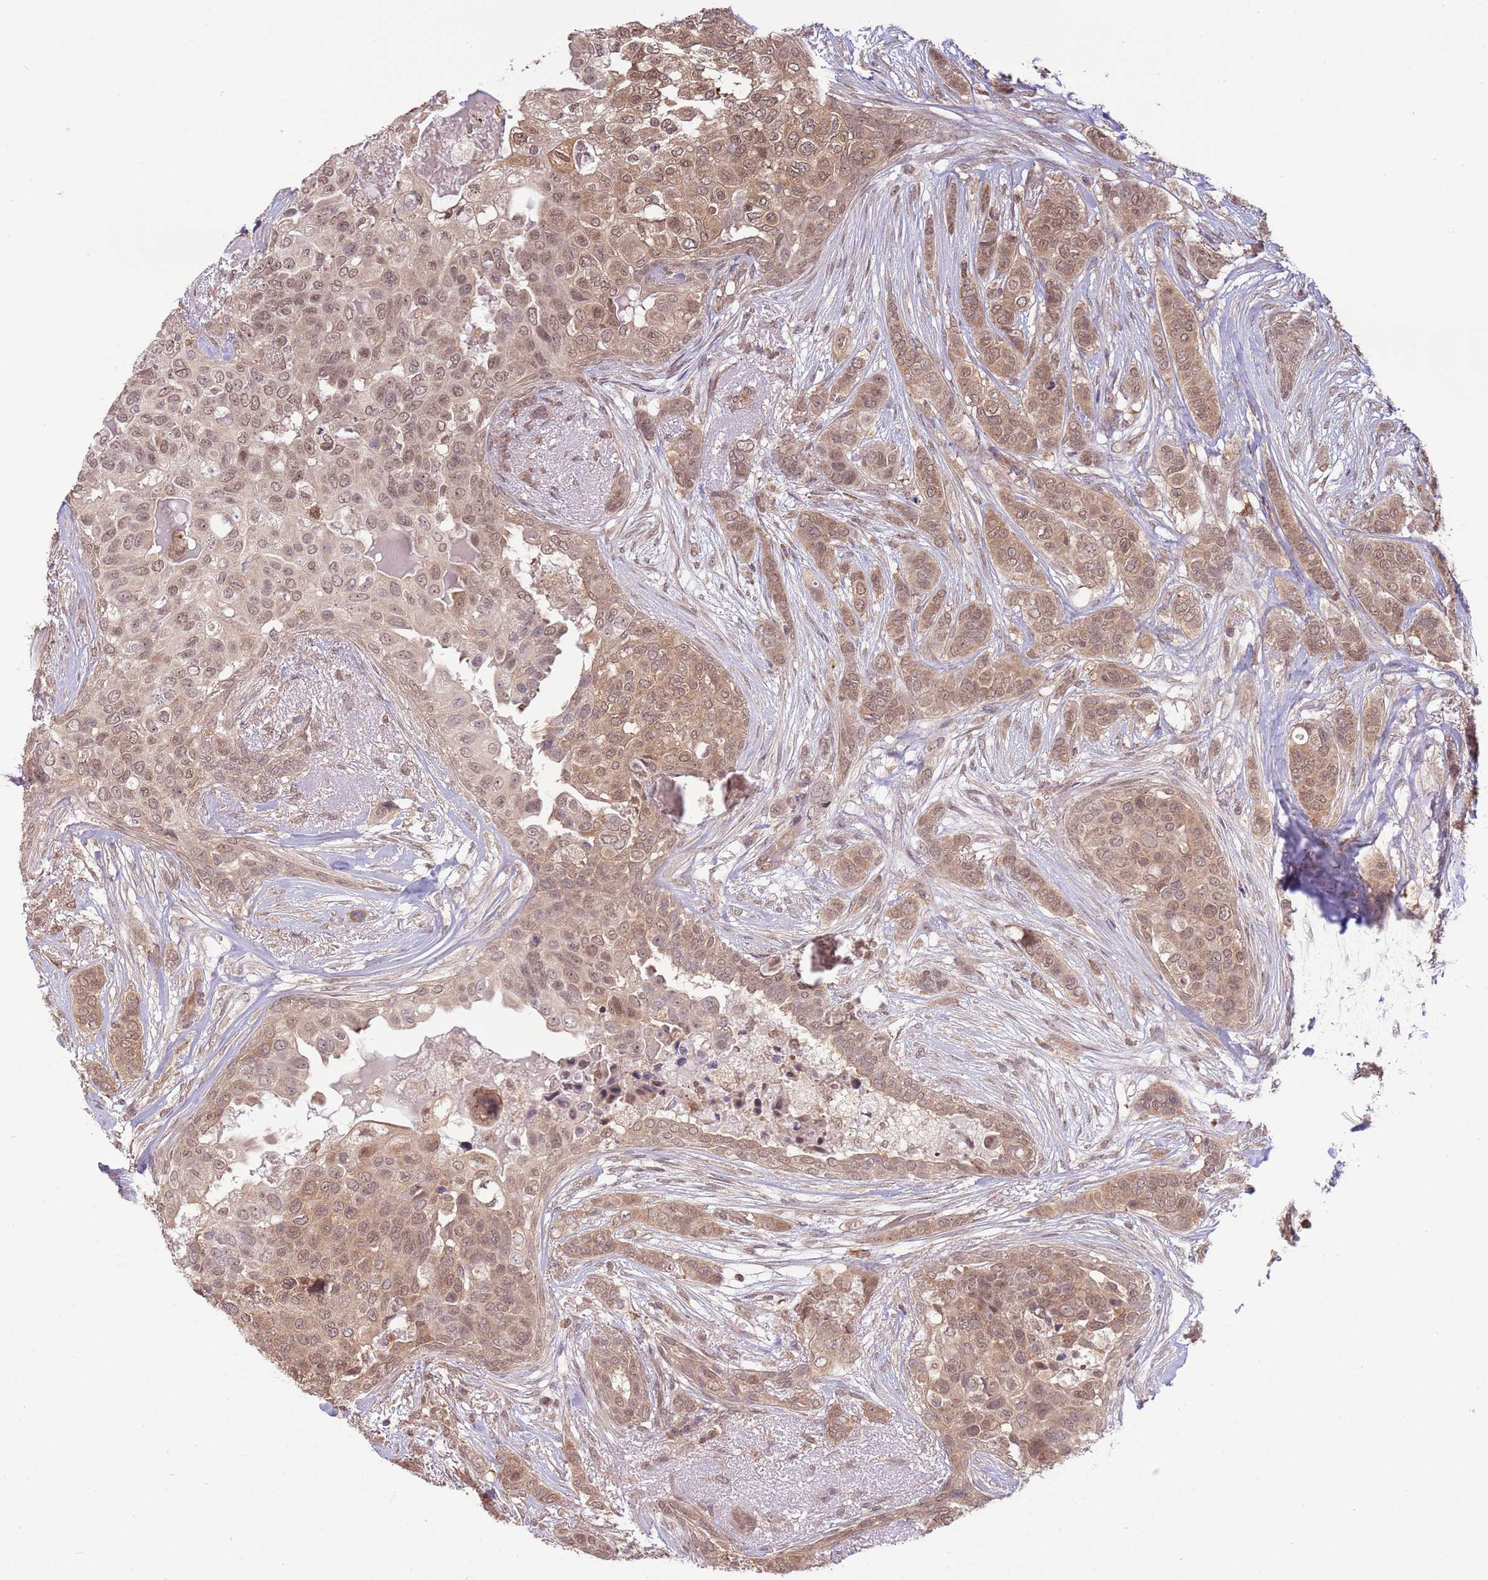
{"staining": {"intensity": "moderate", "quantity": ">75%", "location": "cytoplasmic/membranous,nuclear"}, "tissue": "breast cancer", "cell_type": "Tumor cells", "image_type": "cancer", "snomed": [{"axis": "morphology", "description": "Lobular carcinoma"}, {"axis": "topography", "description": "Breast"}], "caption": "IHC image of lobular carcinoma (breast) stained for a protein (brown), which shows medium levels of moderate cytoplasmic/membranous and nuclear staining in about >75% of tumor cells.", "gene": "AMIGO1", "patient": {"sex": "female", "age": 51}}